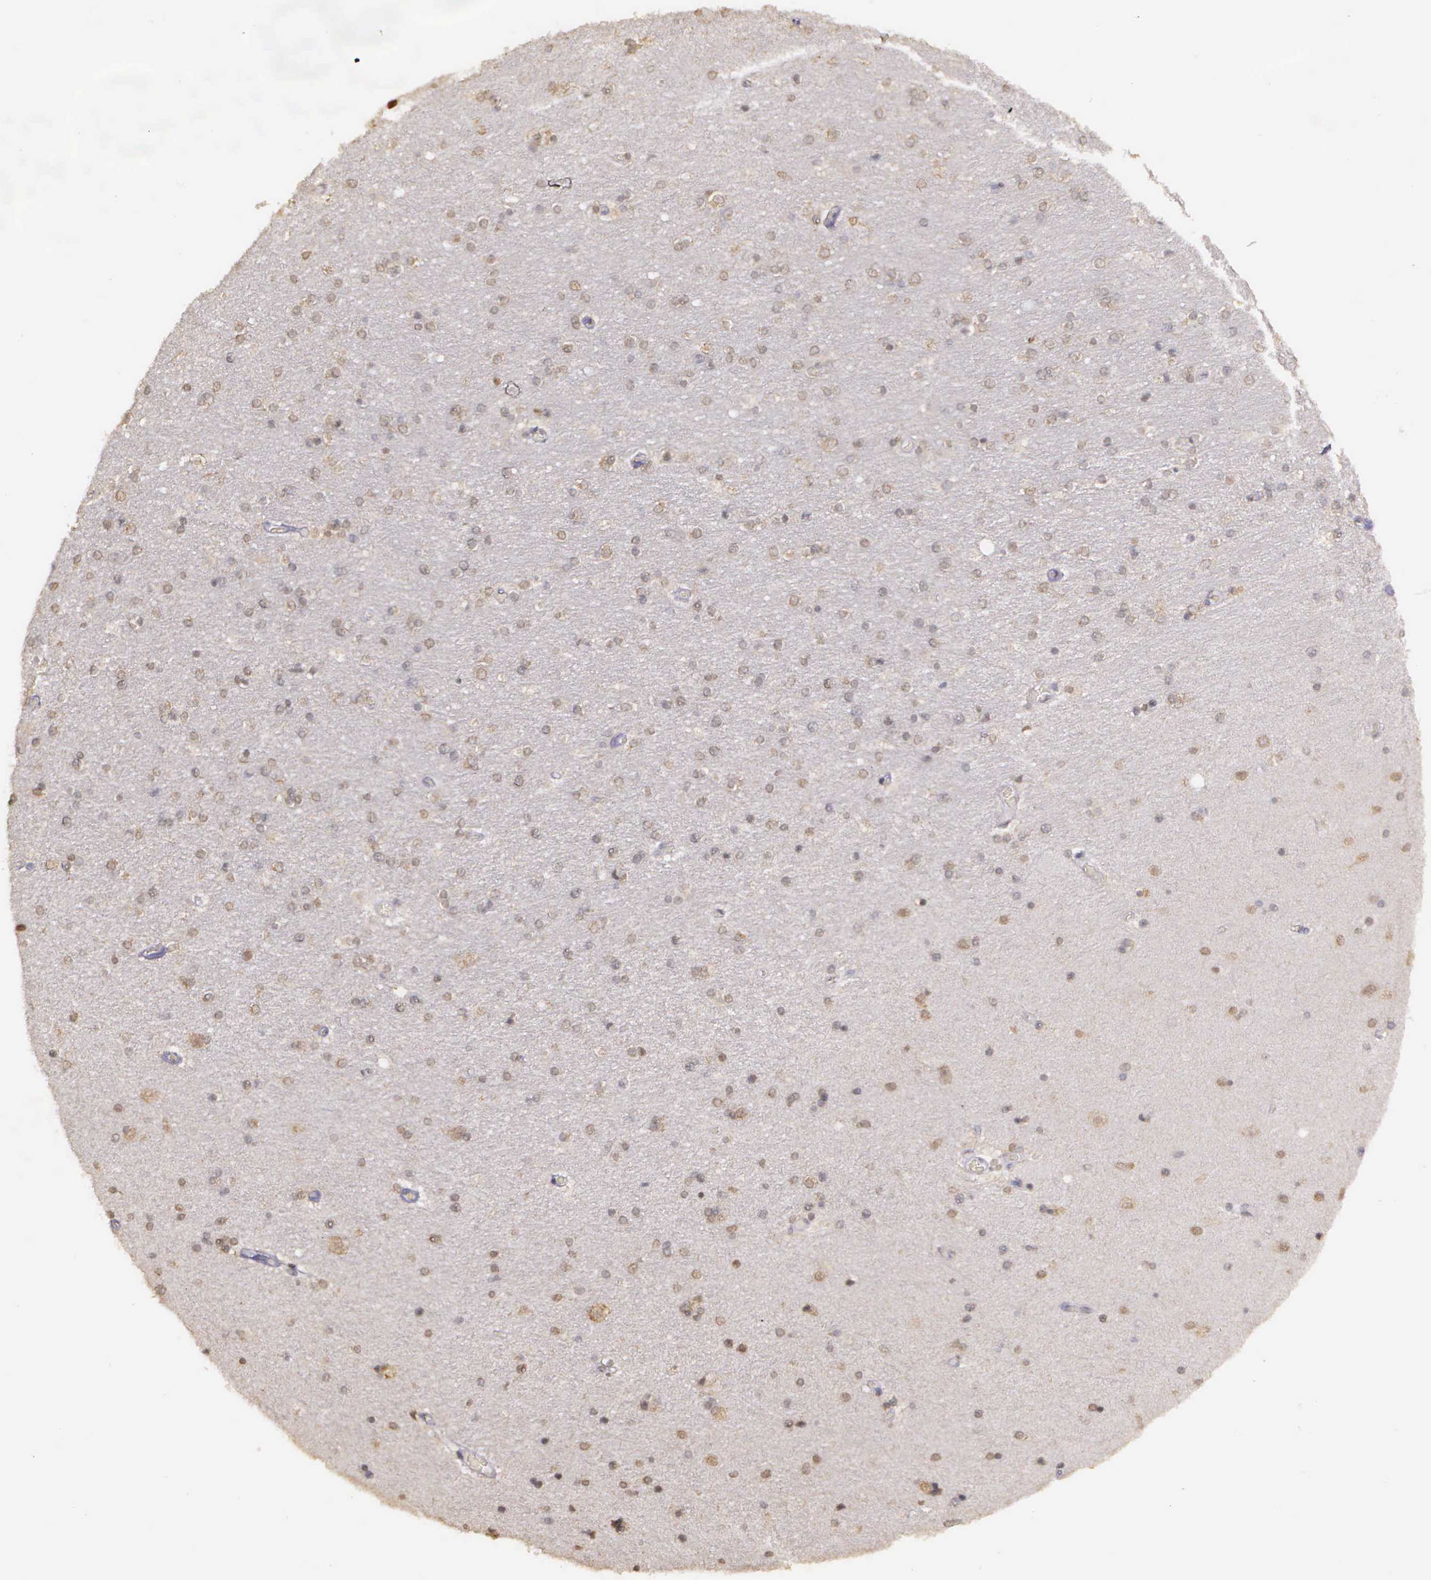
{"staining": {"intensity": "weak", "quantity": "<25%", "location": "cytoplasmic/membranous"}, "tissue": "hippocampus", "cell_type": "Glial cells", "image_type": "normal", "snomed": [{"axis": "morphology", "description": "Normal tissue, NOS"}, {"axis": "topography", "description": "Hippocampus"}], "caption": "Photomicrograph shows no protein staining in glial cells of benign hippocampus.", "gene": "ARMCX5", "patient": {"sex": "female", "age": 54}}